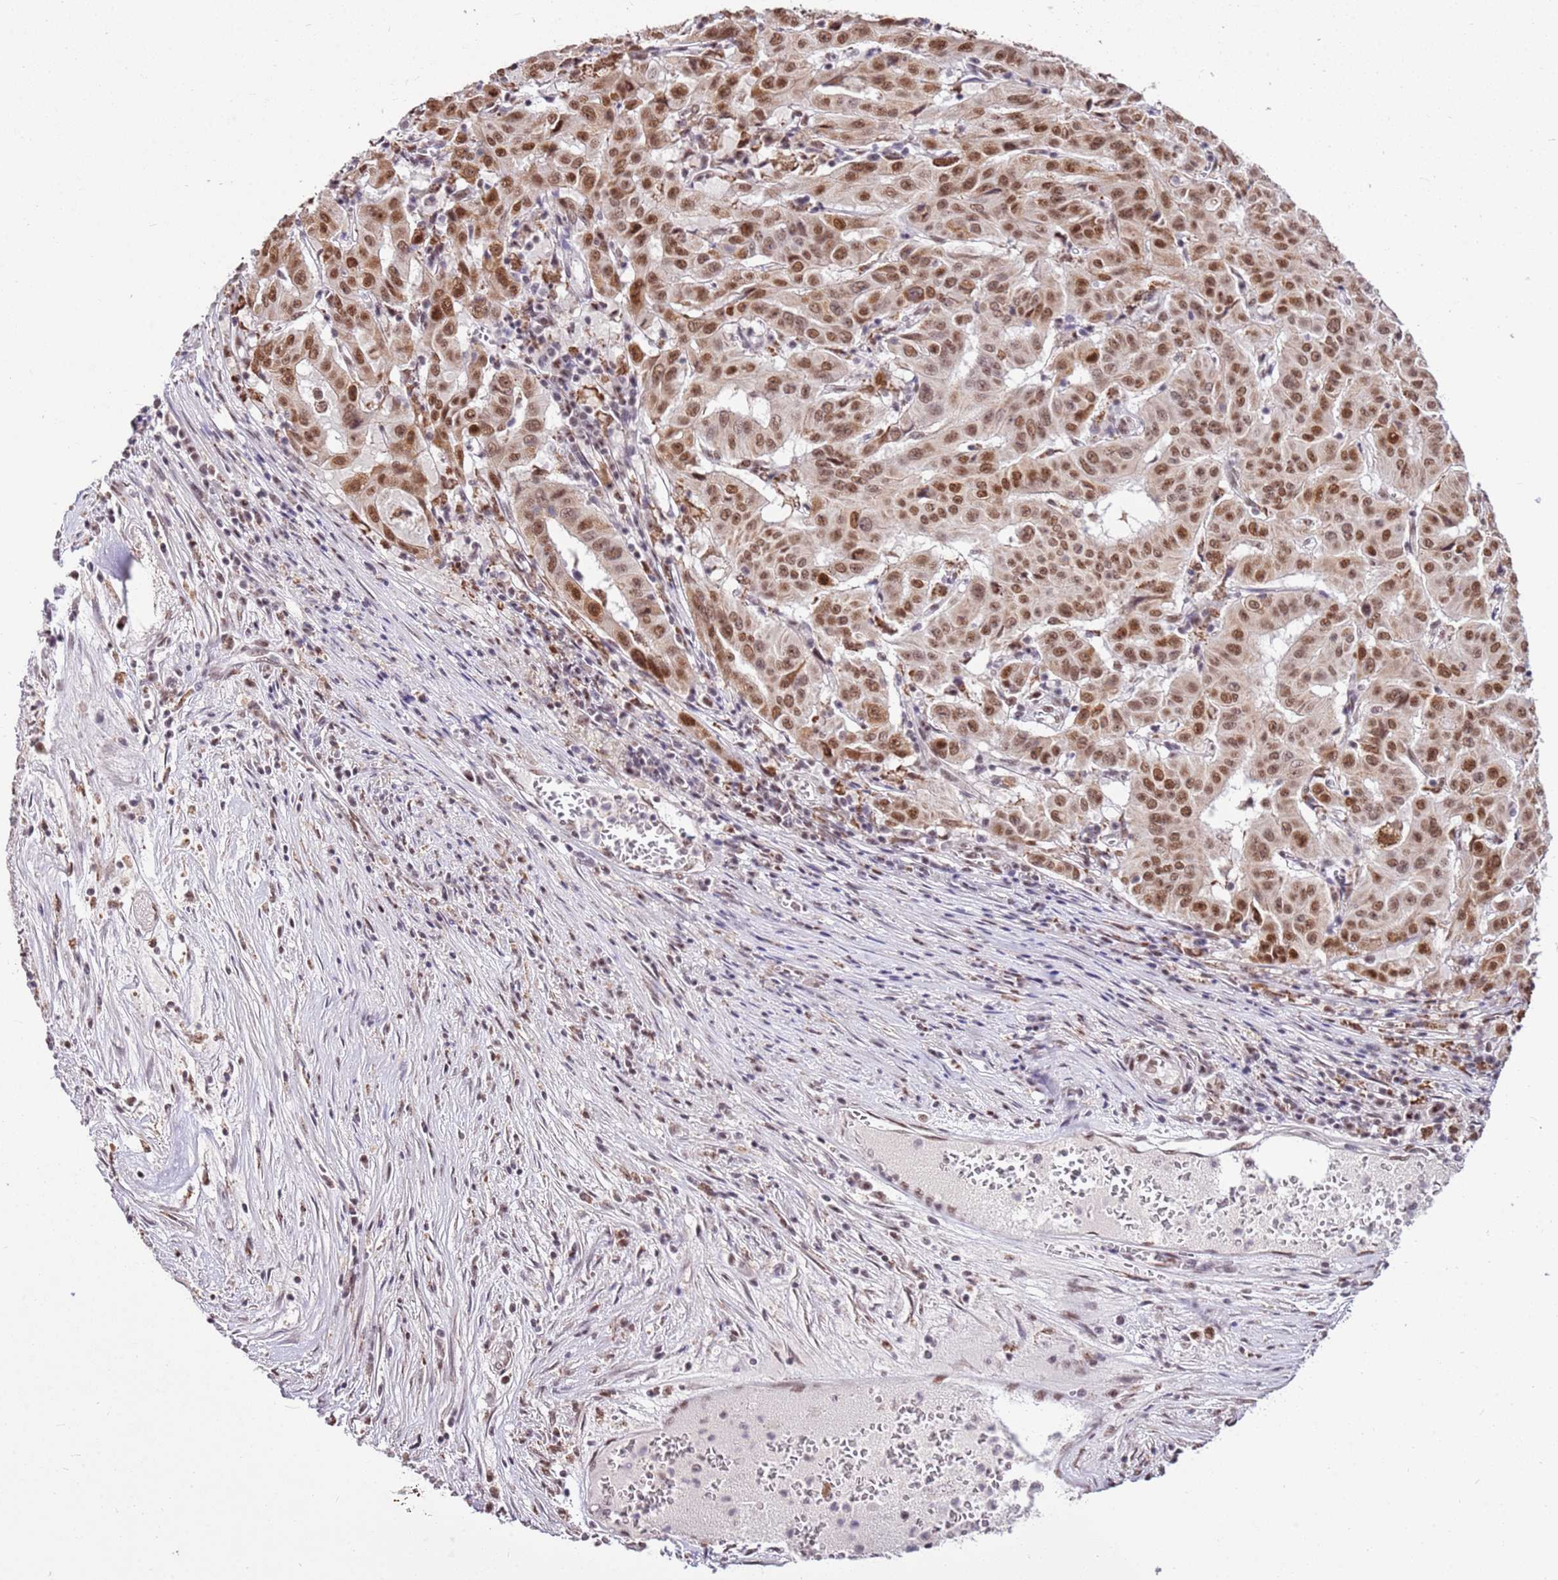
{"staining": {"intensity": "moderate", "quantity": ">75%", "location": "cytoplasmic/membranous,nuclear"}, "tissue": "pancreatic cancer", "cell_type": "Tumor cells", "image_type": "cancer", "snomed": [{"axis": "morphology", "description": "Adenocarcinoma, NOS"}, {"axis": "topography", "description": "Pancreas"}], "caption": "Moderate cytoplasmic/membranous and nuclear positivity is identified in approximately >75% of tumor cells in pancreatic adenocarcinoma.", "gene": "AKAP8L", "patient": {"sex": "male", "age": 63}}